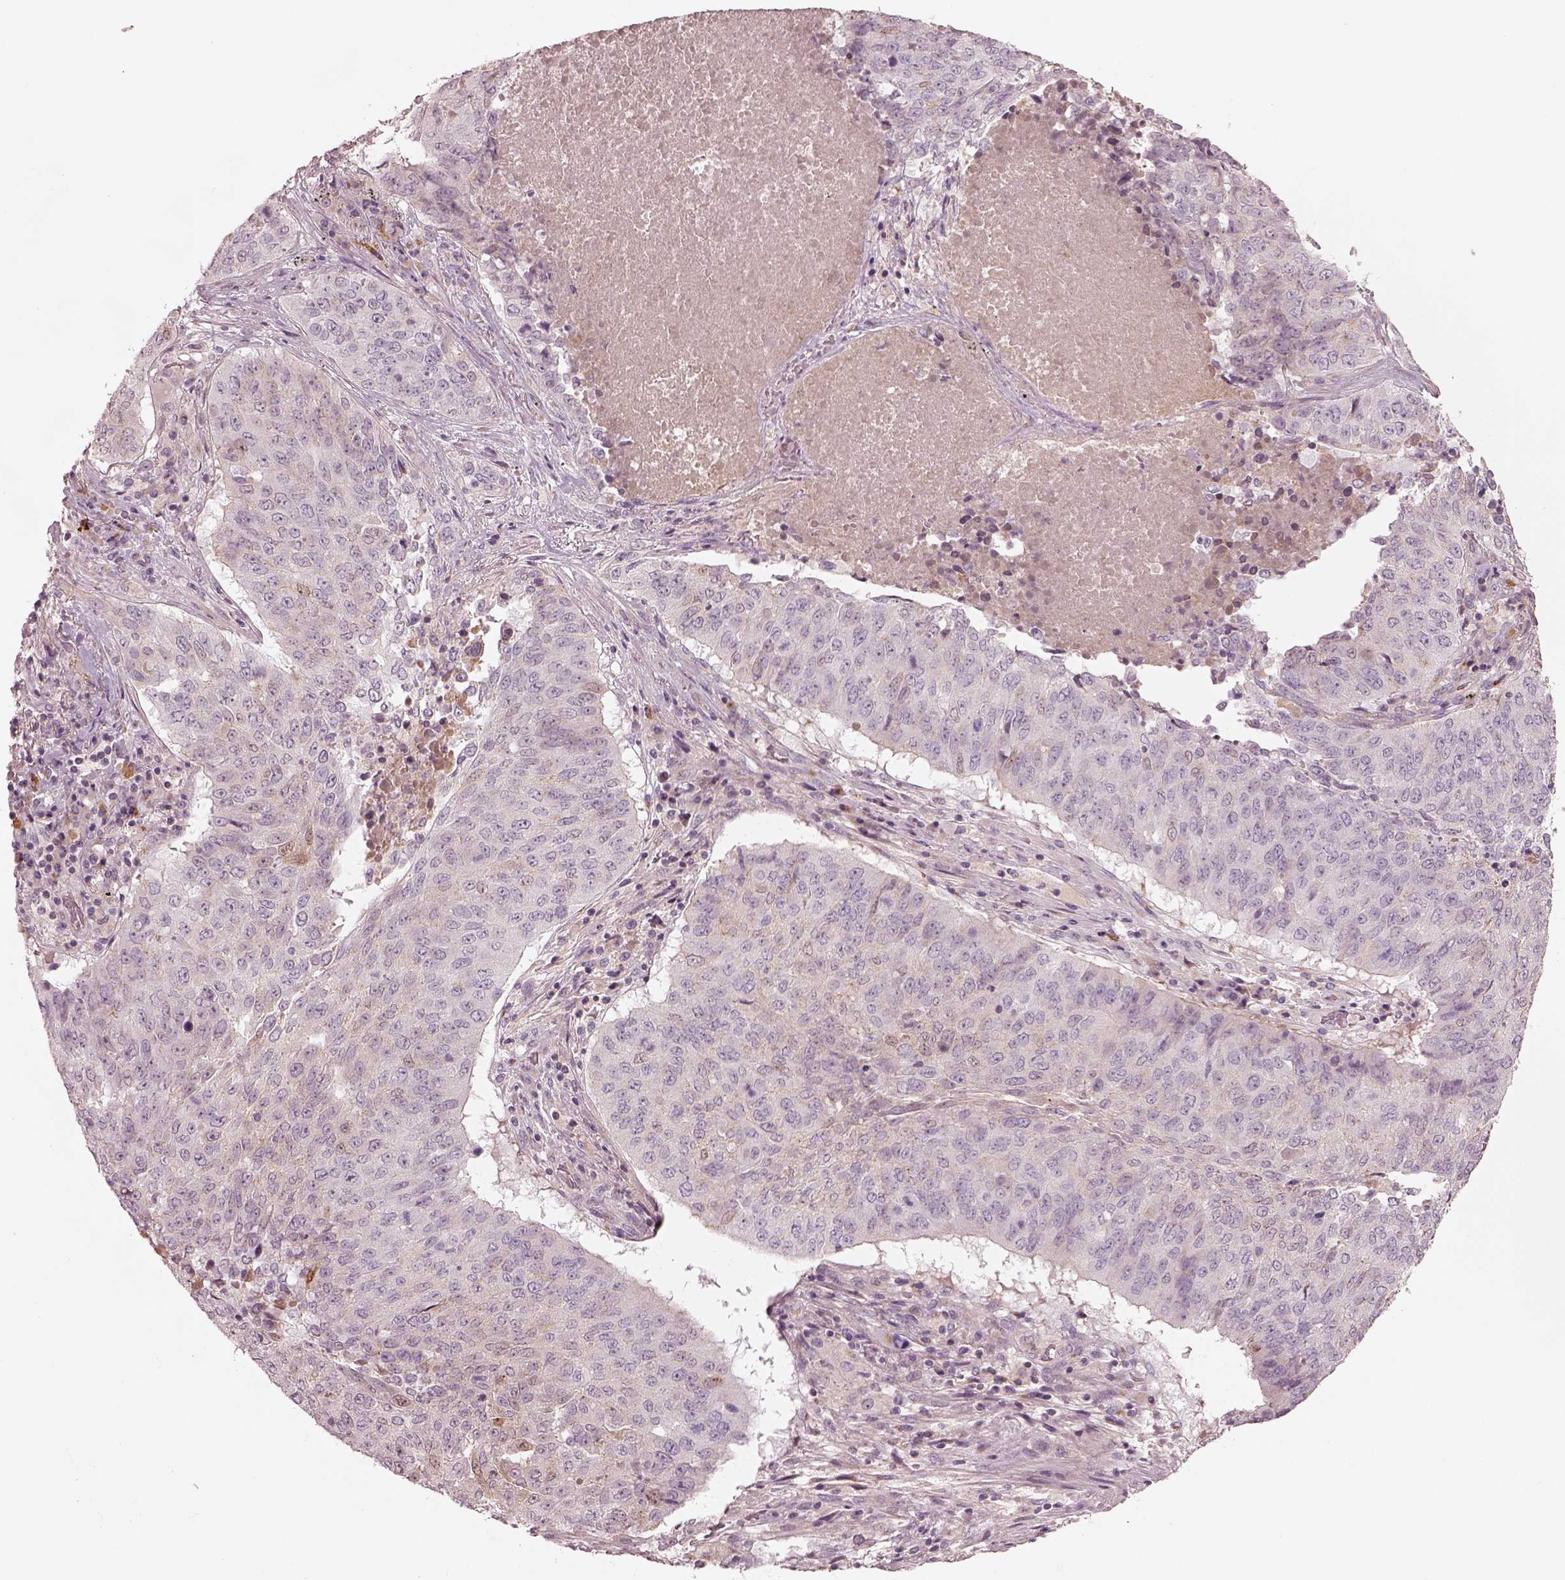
{"staining": {"intensity": "negative", "quantity": "none", "location": "none"}, "tissue": "lung cancer", "cell_type": "Tumor cells", "image_type": "cancer", "snomed": [{"axis": "morphology", "description": "Normal tissue, NOS"}, {"axis": "morphology", "description": "Squamous cell carcinoma, NOS"}, {"axis": "topography", "description": "Bronchus"}, {"axis": "topography", "description": "Lung"}], "caption": "Immunohistochemical staining of human lung squamous cell carcinoma demonstrates no significant positivity in tumor cells. (Brightfield microscopy of DAB (3,3'-diaminobenzidine) immunohistochemistry (IHC) at high magnification).", "gene": "SDCBP2", "patient": {"sex": "male", "age": 64}}